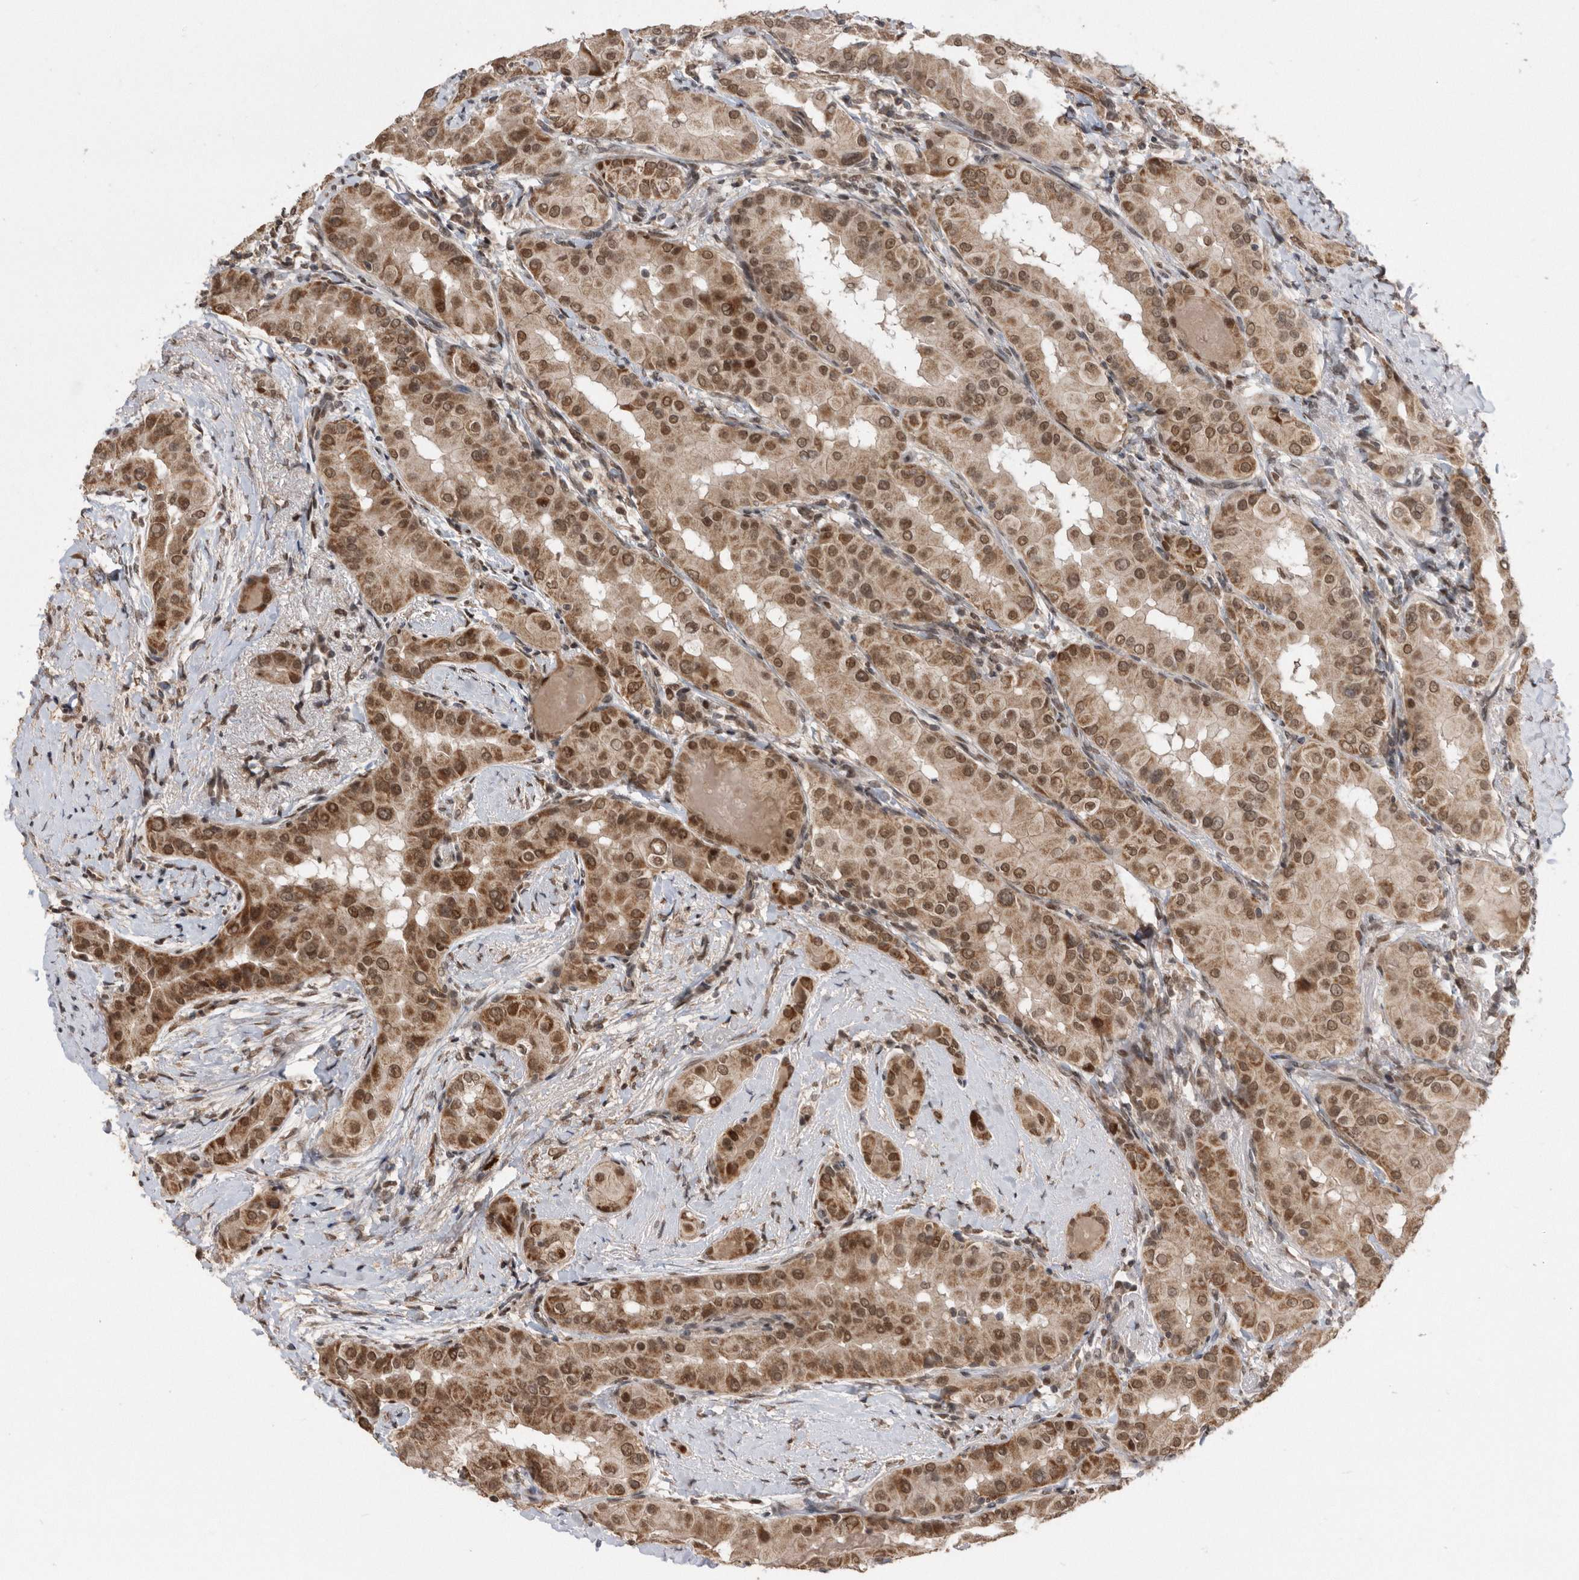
{"staining": {"intensity": "moderate", "quantity": ">75%", "location": "cytoplasmic/membranous,nuclear"}, "tissue": "thyroid cancer", "cell_type": "Tumor cells", "image_type": "cancer", "snomed": [{"axis": "morphology", "description": "Papillary adenocarcinoma, NOS"}, {"axis": "topography", "description": "Thyroid gland"}], "caption": "Human thyroid cancer stained with a brown dye demonstrates moderate cytoplasmic/membranous and nuclear positive staining in about >75% of tumor cells.", "gene": "TDRD3", "patient": {"sex": "male", "age": 33}}